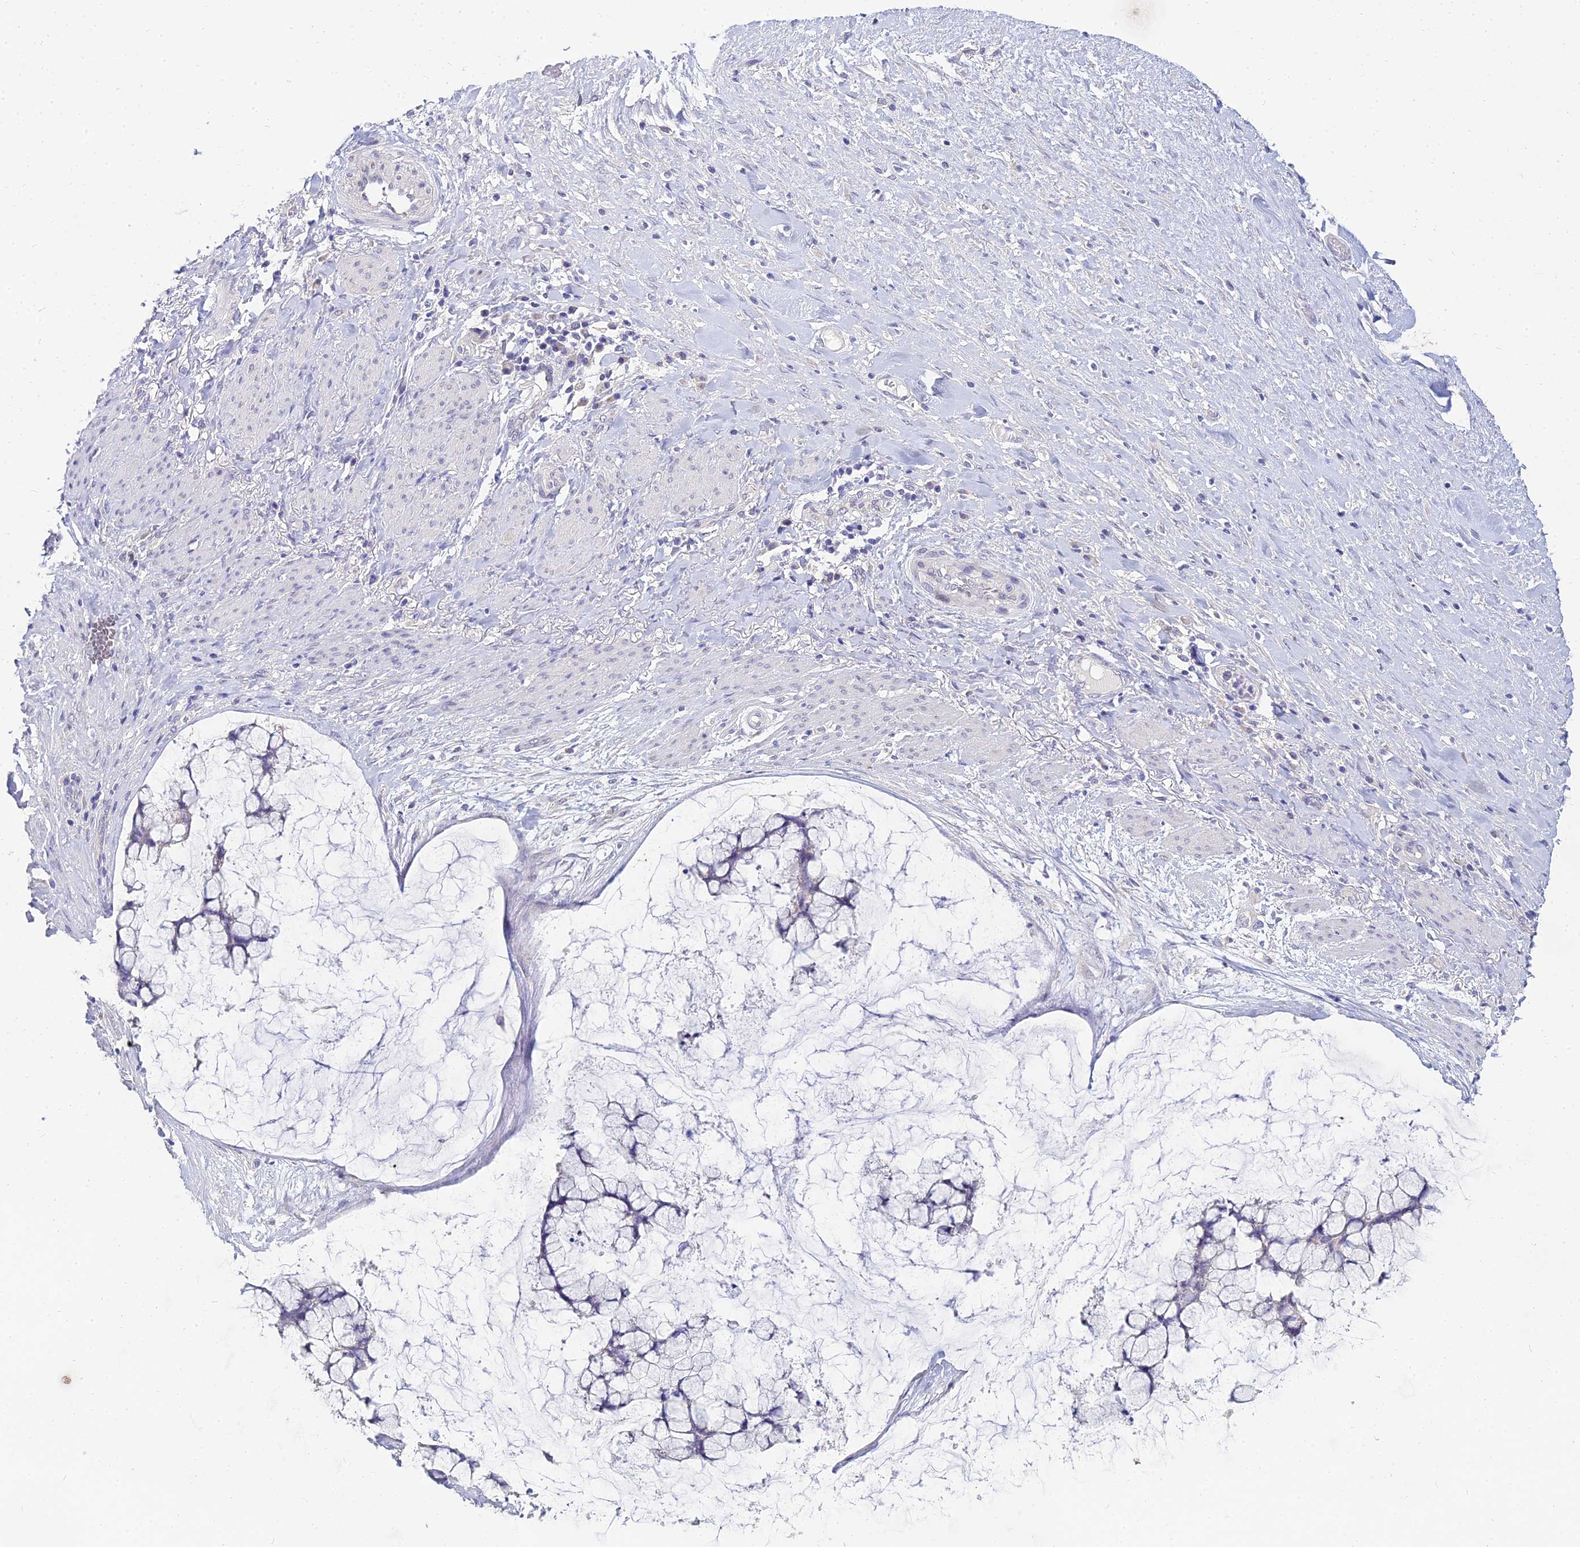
{"staining": {"intensity": "negative", "quantity": "none", "location": "none"}, "tissue": "ovarian cancer", "cell_type": "Tumor cells", "image_type": "cancer", "snomed": [{"axis": "morphology", "description": "Cystadenocarcinoma, mucinous, NOS"}, {"axis": "topography", "description": "Ovary"}], "caption": "The photomicrograph demonstrates no significant expression in tumor cells of mucinous cystadenocarcinoma (ovarian). (Stains: DAB (3,3'-diaminobenzidine) immunohistochemistry with hematoxylin counter stain, Microscopy: brightfield microscopy at high magnification).", "gene": "NPY", "patient": {"sex": "female", "age": 42}}